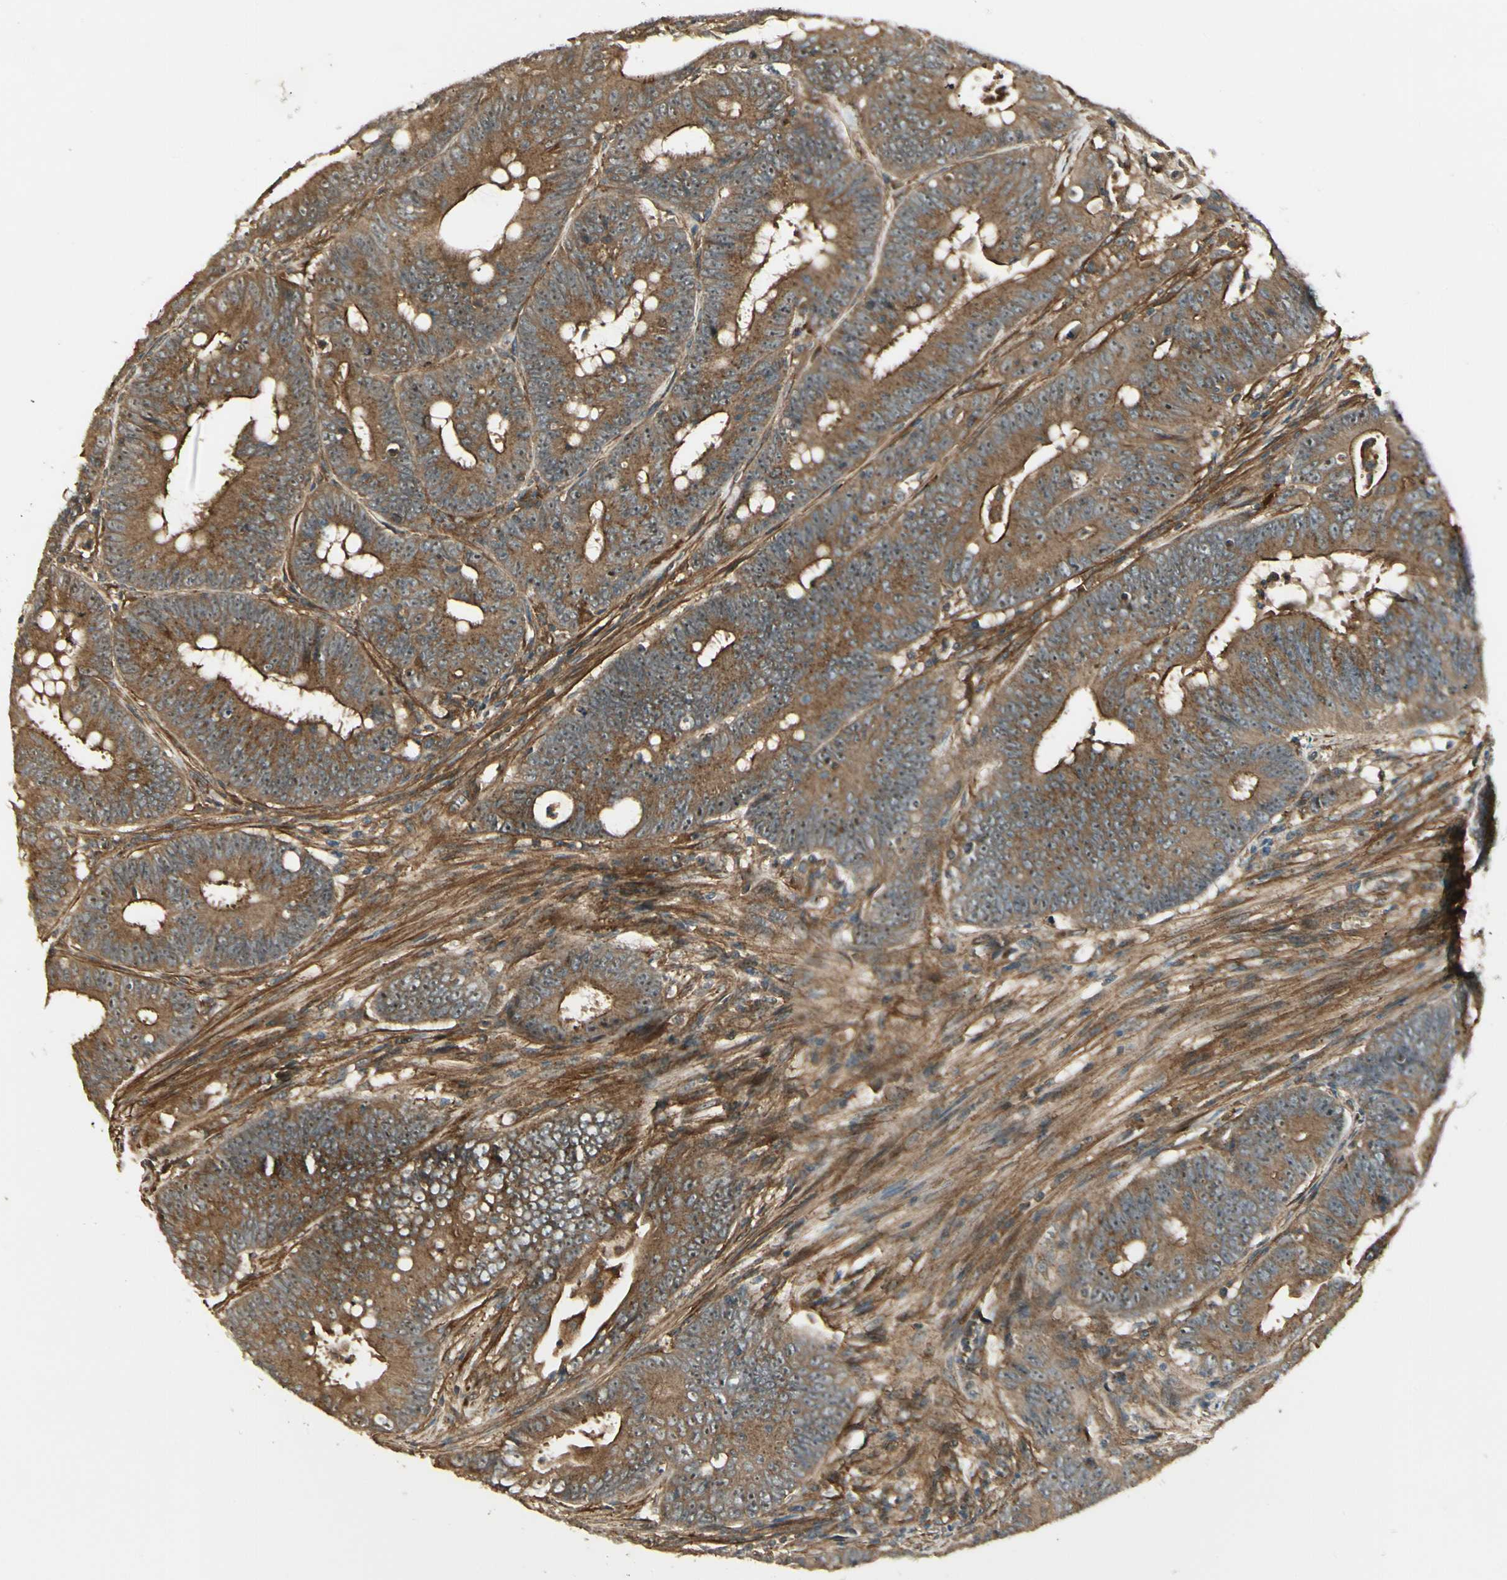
{"staining": {"intensity": "strong", "quantity": ">75%", "location": "cytoplasmic/membranous"}, "tissue": "colorectal cancer", "cell_type": "Tumor cells", "image_type": "cancer", "snomed": [{"axis": "morphology", "description": "Adenocarcinoma, NOS"}, {"axis": "topography", "description": "Colon"}], "caption": "Immunohistochemical staining of human adenocarcinoma (colorectal) shows high levels of strong cytoplasmic/membranous protein expression in approximately >75% of tumor cells.", "gene": "FKBP15", "patient": {"sex": "male", "age": 45}}